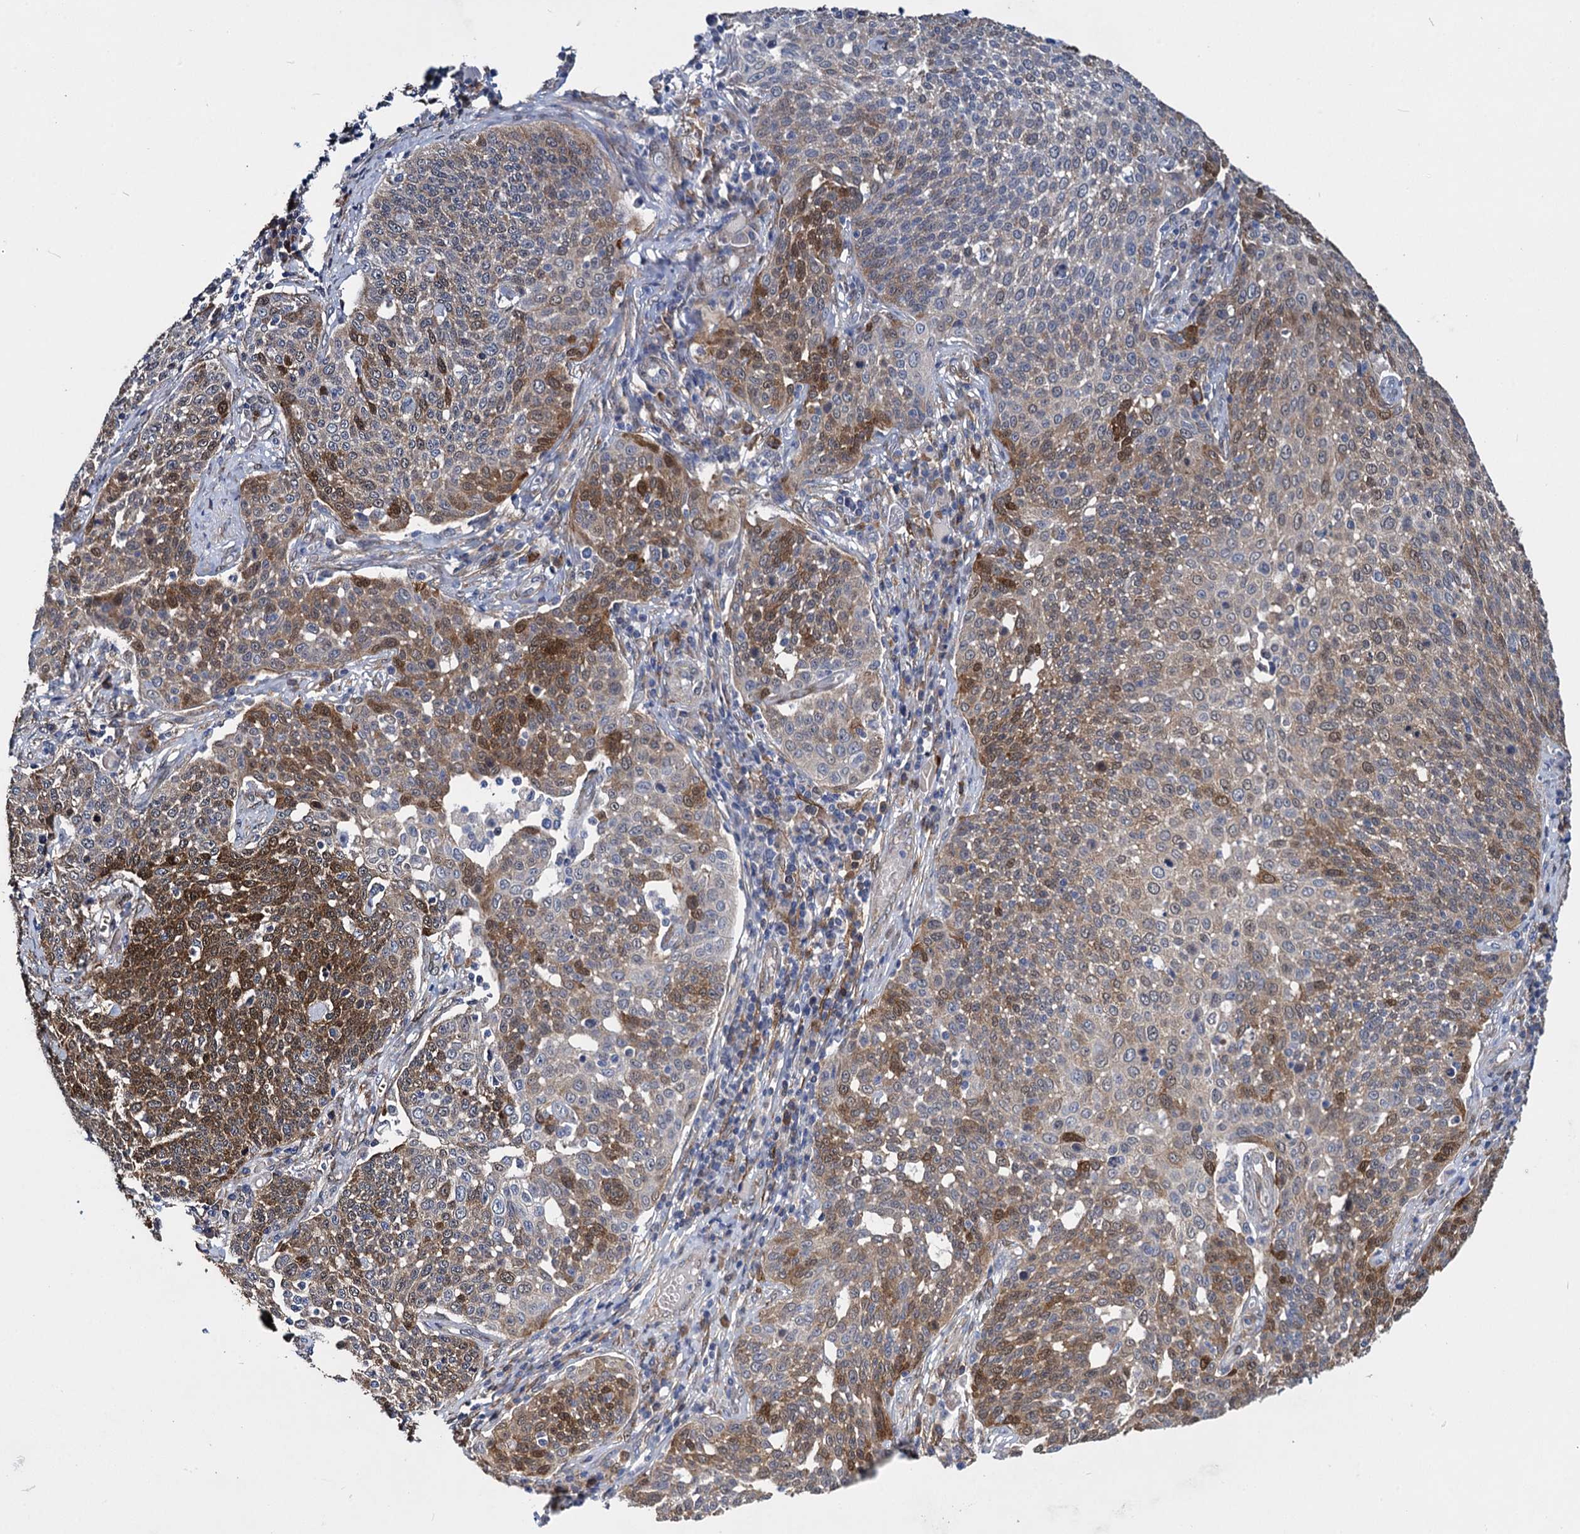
{"staining": {"intensity": "moderate", "quantity": "<25%", "location": "cytoplasmic/membranous"}, "tissue": "cervical cancer", "cell_type": "Tumor cells", "image_type": "cancer", "snomed": [{"axis": "morphology", "description": "Squamous cell carcinoma, NOS"}, {"axis": "topography", "description": "Cervix"}], "caption": "Immunohistochemical staining of cervical cancer exhibits low levels of moderate cytoplasmic/membranous protein staining in approximately <25% of tumor cells. (DAB IHC, brown staining for protein, blue staining for nuclei).", "gene": "GSTM3", "patient": {"sex": "female", "age": 34}}